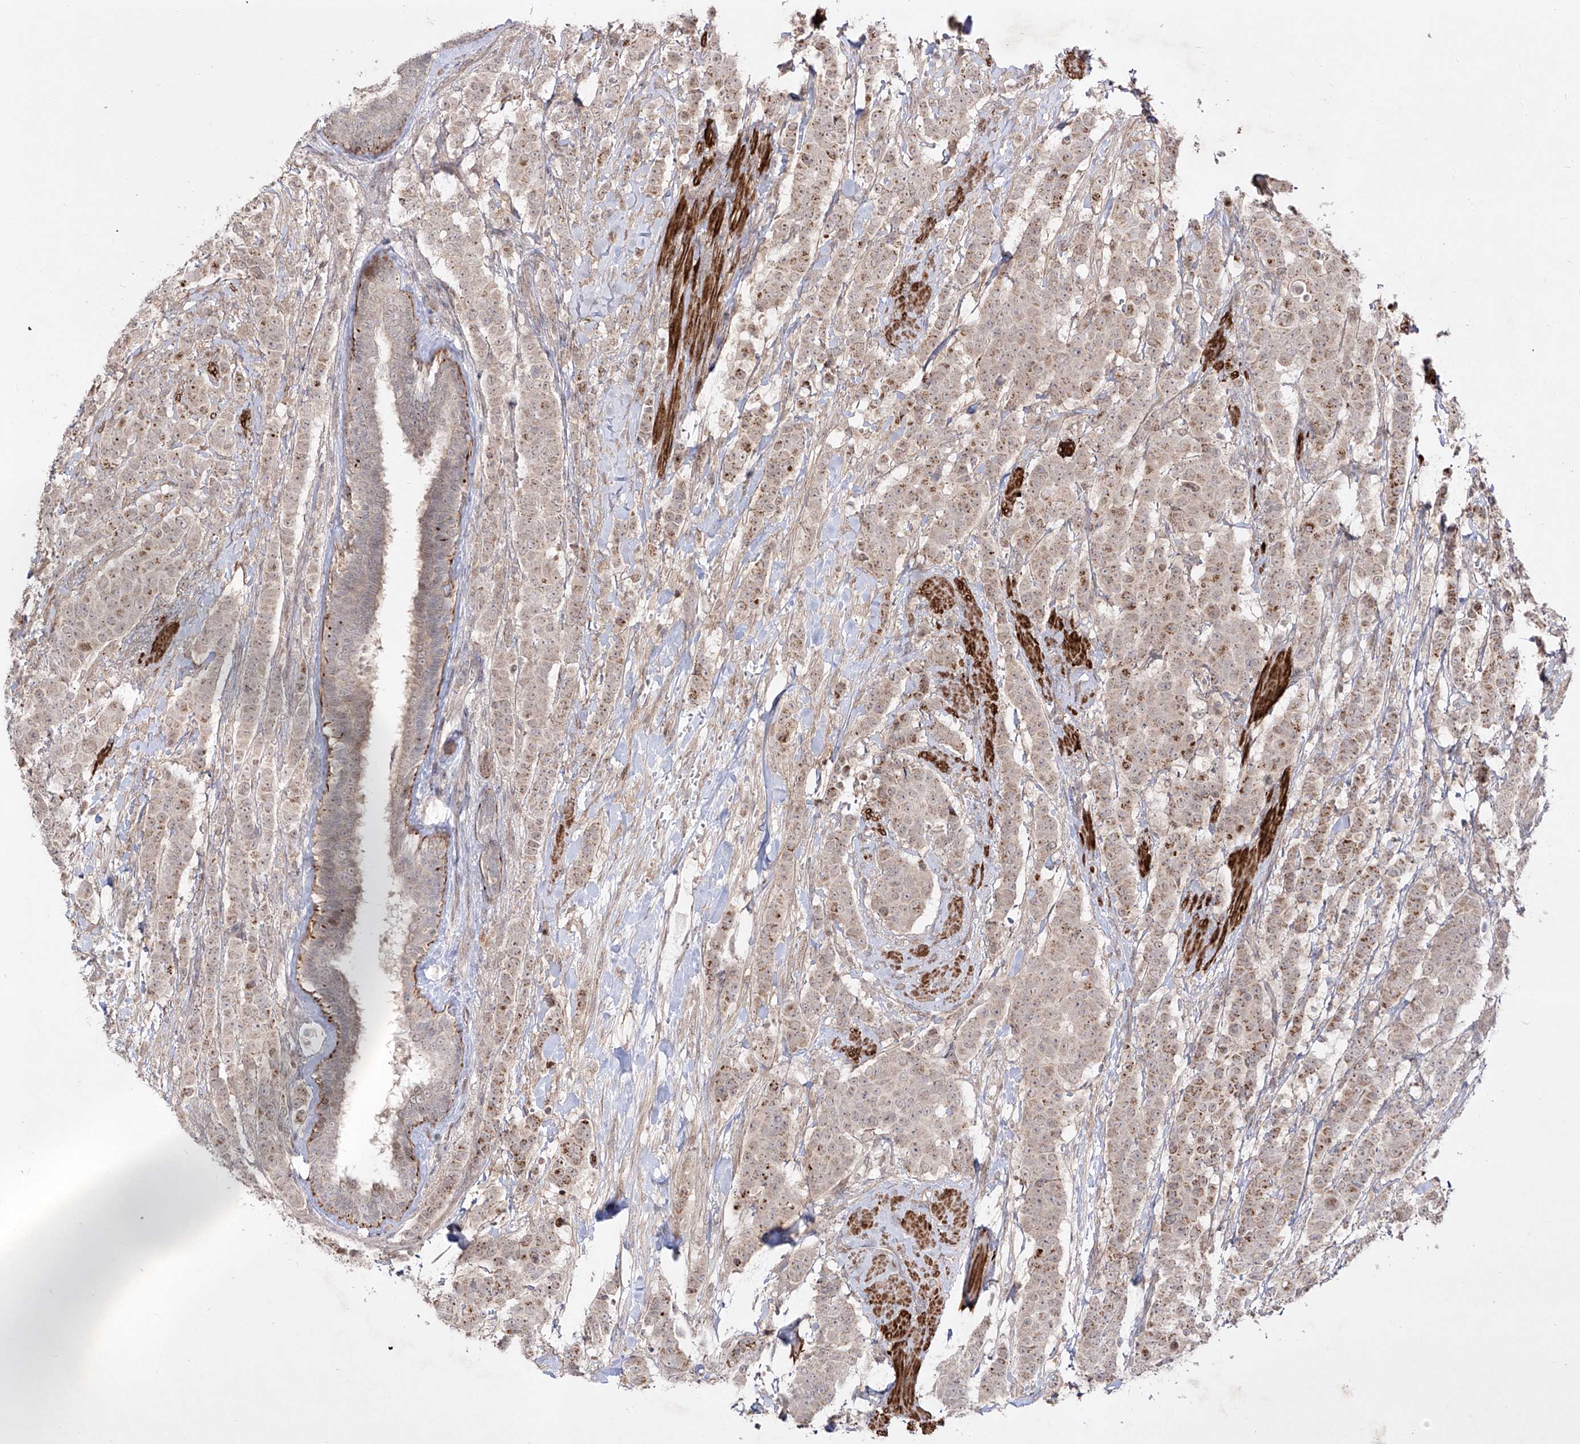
{"staining": {"intensity": "weak", "quantity": "25%-75%", "location": "cytoplasmic/membranous,nuclear"}, "tissue": "breast cancer", "cell_type": "Tumor cells", "image_type": "cancer", "snomed": [{"axis": "morphology", "description": "Duct carcinoma"}, {"axis": "topography", "description": "Breast"}], "caption": "DAB (3,3'-diaminobenzidine) immunohistochemical staining of human breast cancer (intraductal carcinoma) demonstrates weak cytoplasmic/membranous and nuclear protein staining in approximately 25%-75% of tumor cells.", "gene": "KDM1B", "patient": {"sex": "female", "age": 40}}